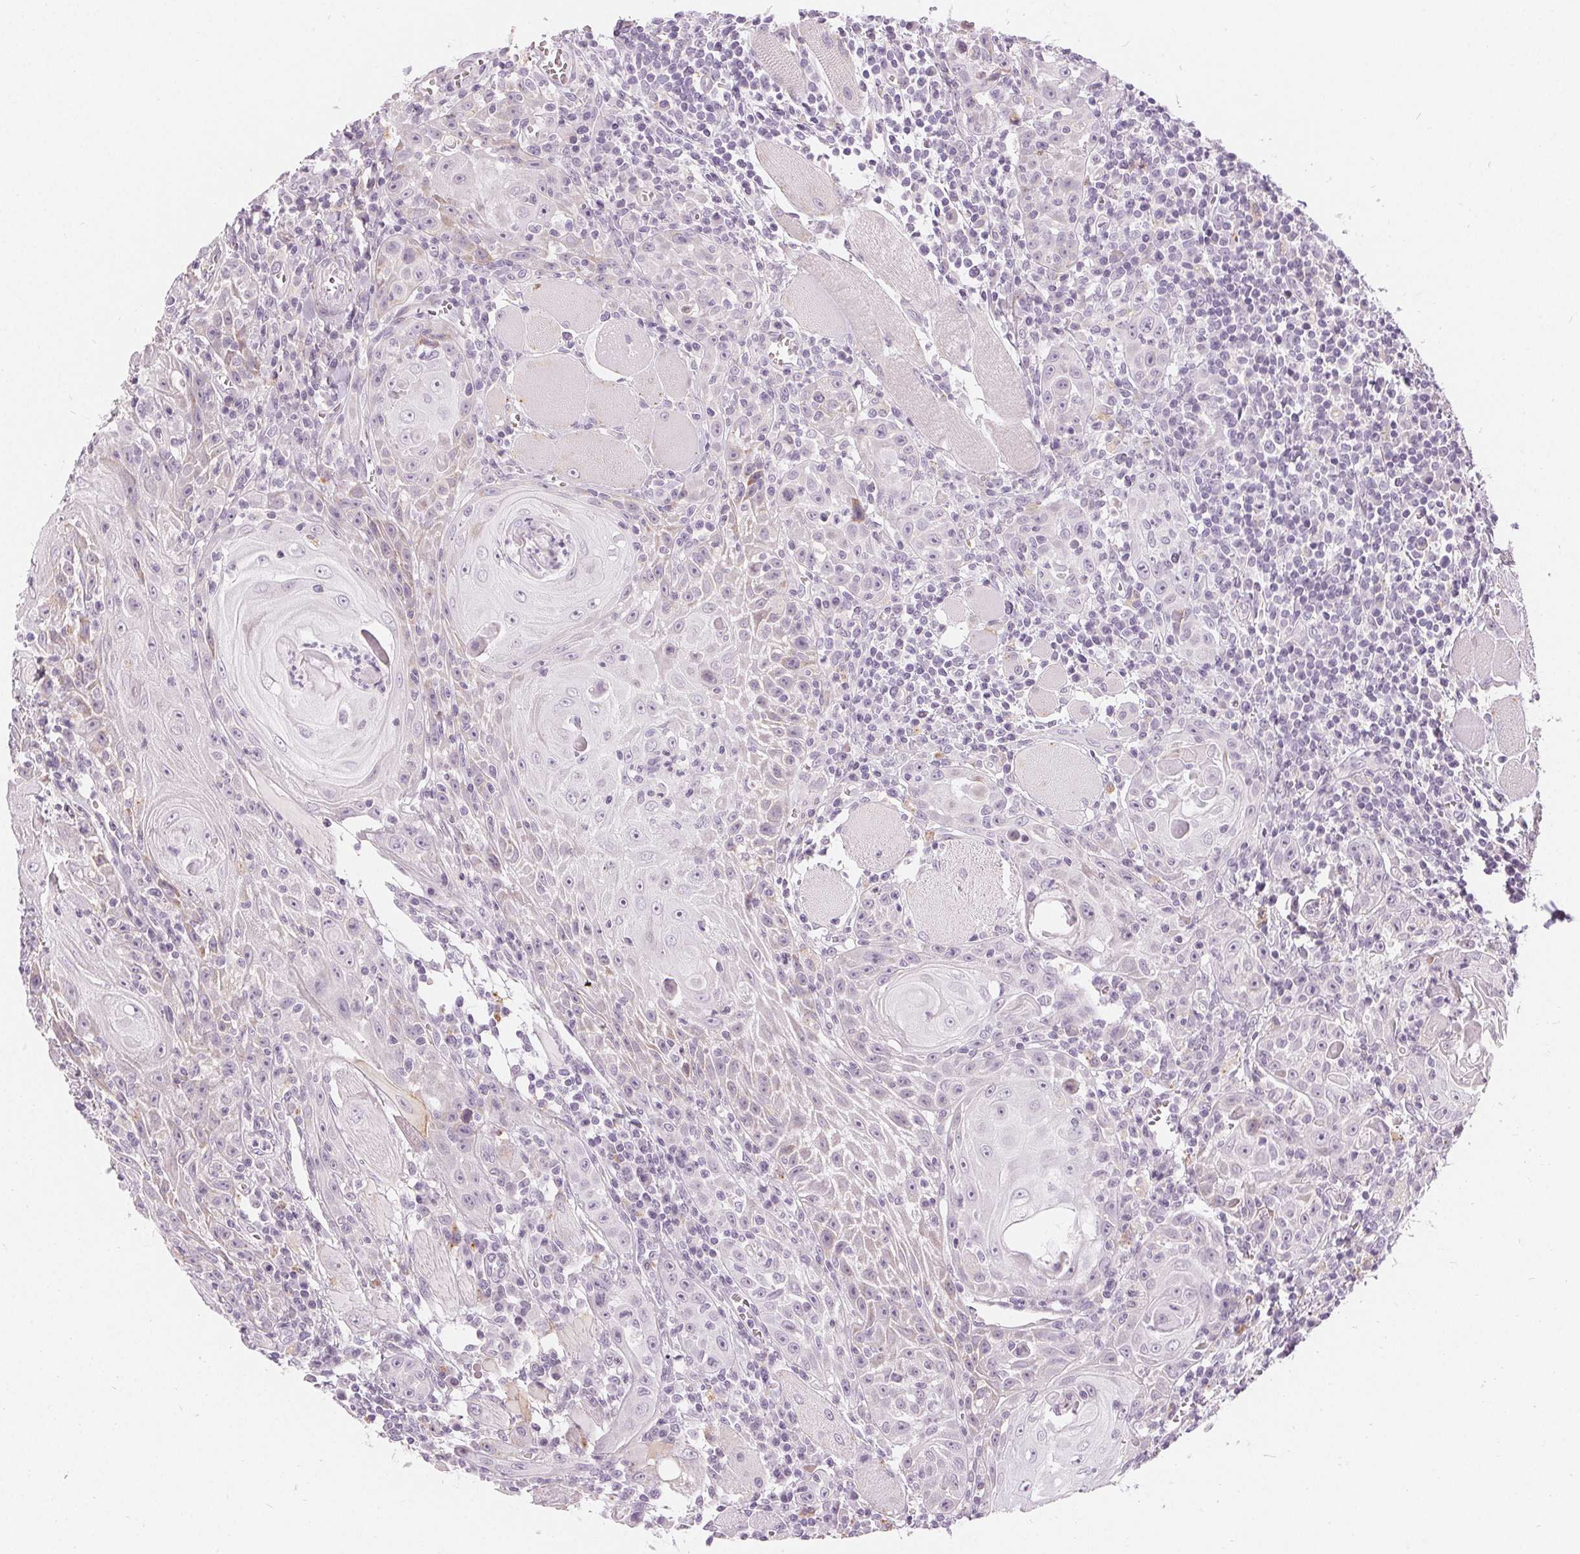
{"staining": {"intensity": "weak", "quantity": "<25%", "location": "cytoplasmic/membranous"}, "tissue": "head and neck cancer", "cell_type": "Tumor cells", "image_type": "cancer", "snomed": [{"axis": "morphology", "description": "Squamous cell carcinoma, NOS"}, {"axis": "topography", "description": "Head-Neck"}], "caption": "This is a histopathology image of immunohistochemistry (IHC) staining of squamous cell carcinoma (head and neck), which shows no expression in tumor cells.", "gene": "HOPX", "patient": {"sex": "male", "age": 52}}